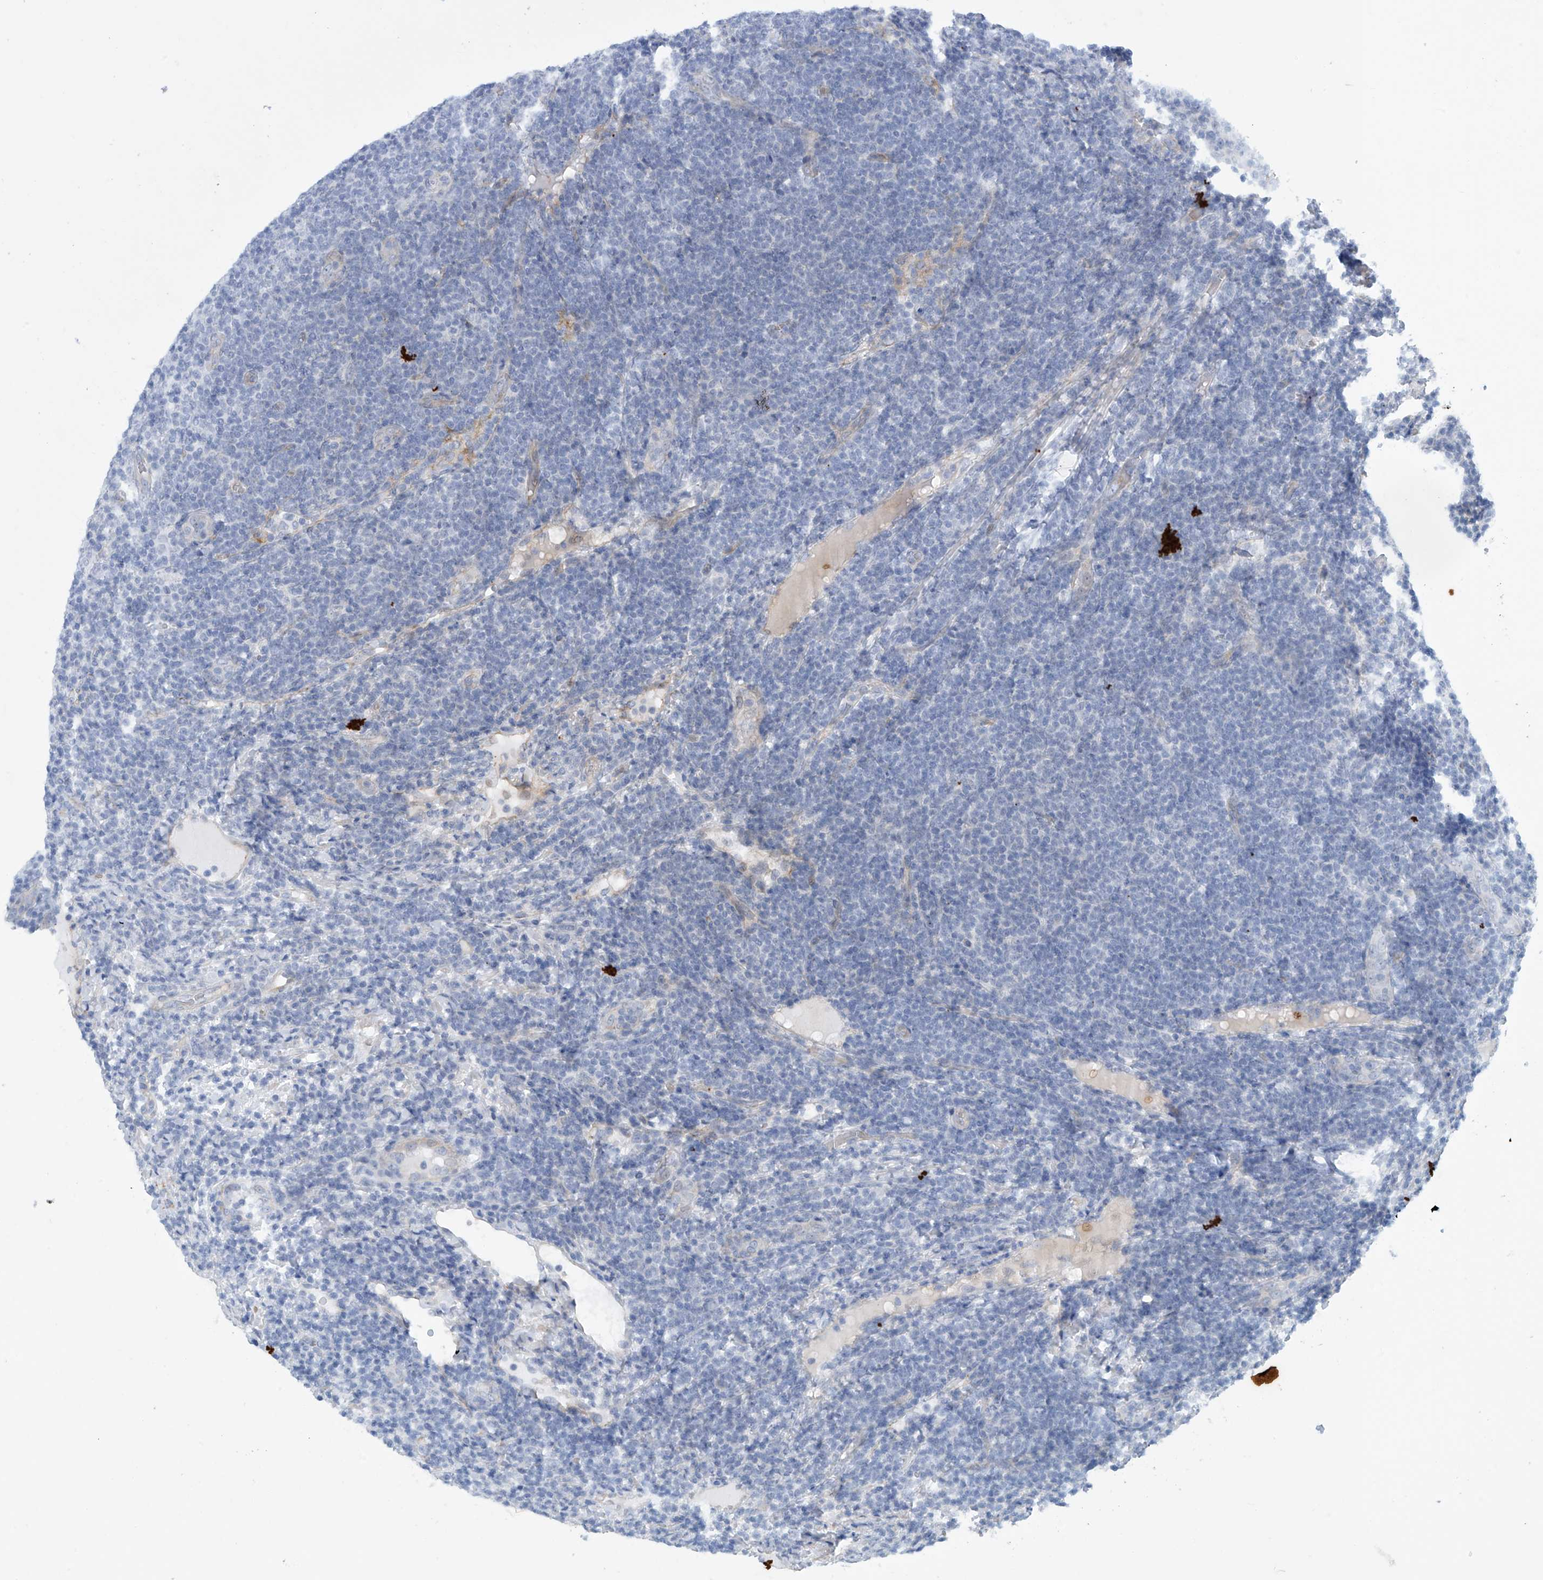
{"staining": {"intensity": "negative", "quantity": "none", "location": "none"}, "tissue": "lymphoma", "cell_type": "Tumor cells", "image_type": "cancer", "snomed": [{"axis": "morphology", "description": "Malignant lymphoma, non-Hodgkin's type, Low grade"}, {"axis": "topography", "description": "Lymph node"}], "caption": "Immunohistochemical staining of low-grade malignant lymphoma, non-Hodgkin's type demonstrates no significant staining in tumor cells.", "gene": "ABHD13", "patient": {"sex": "male", "age": 66}}